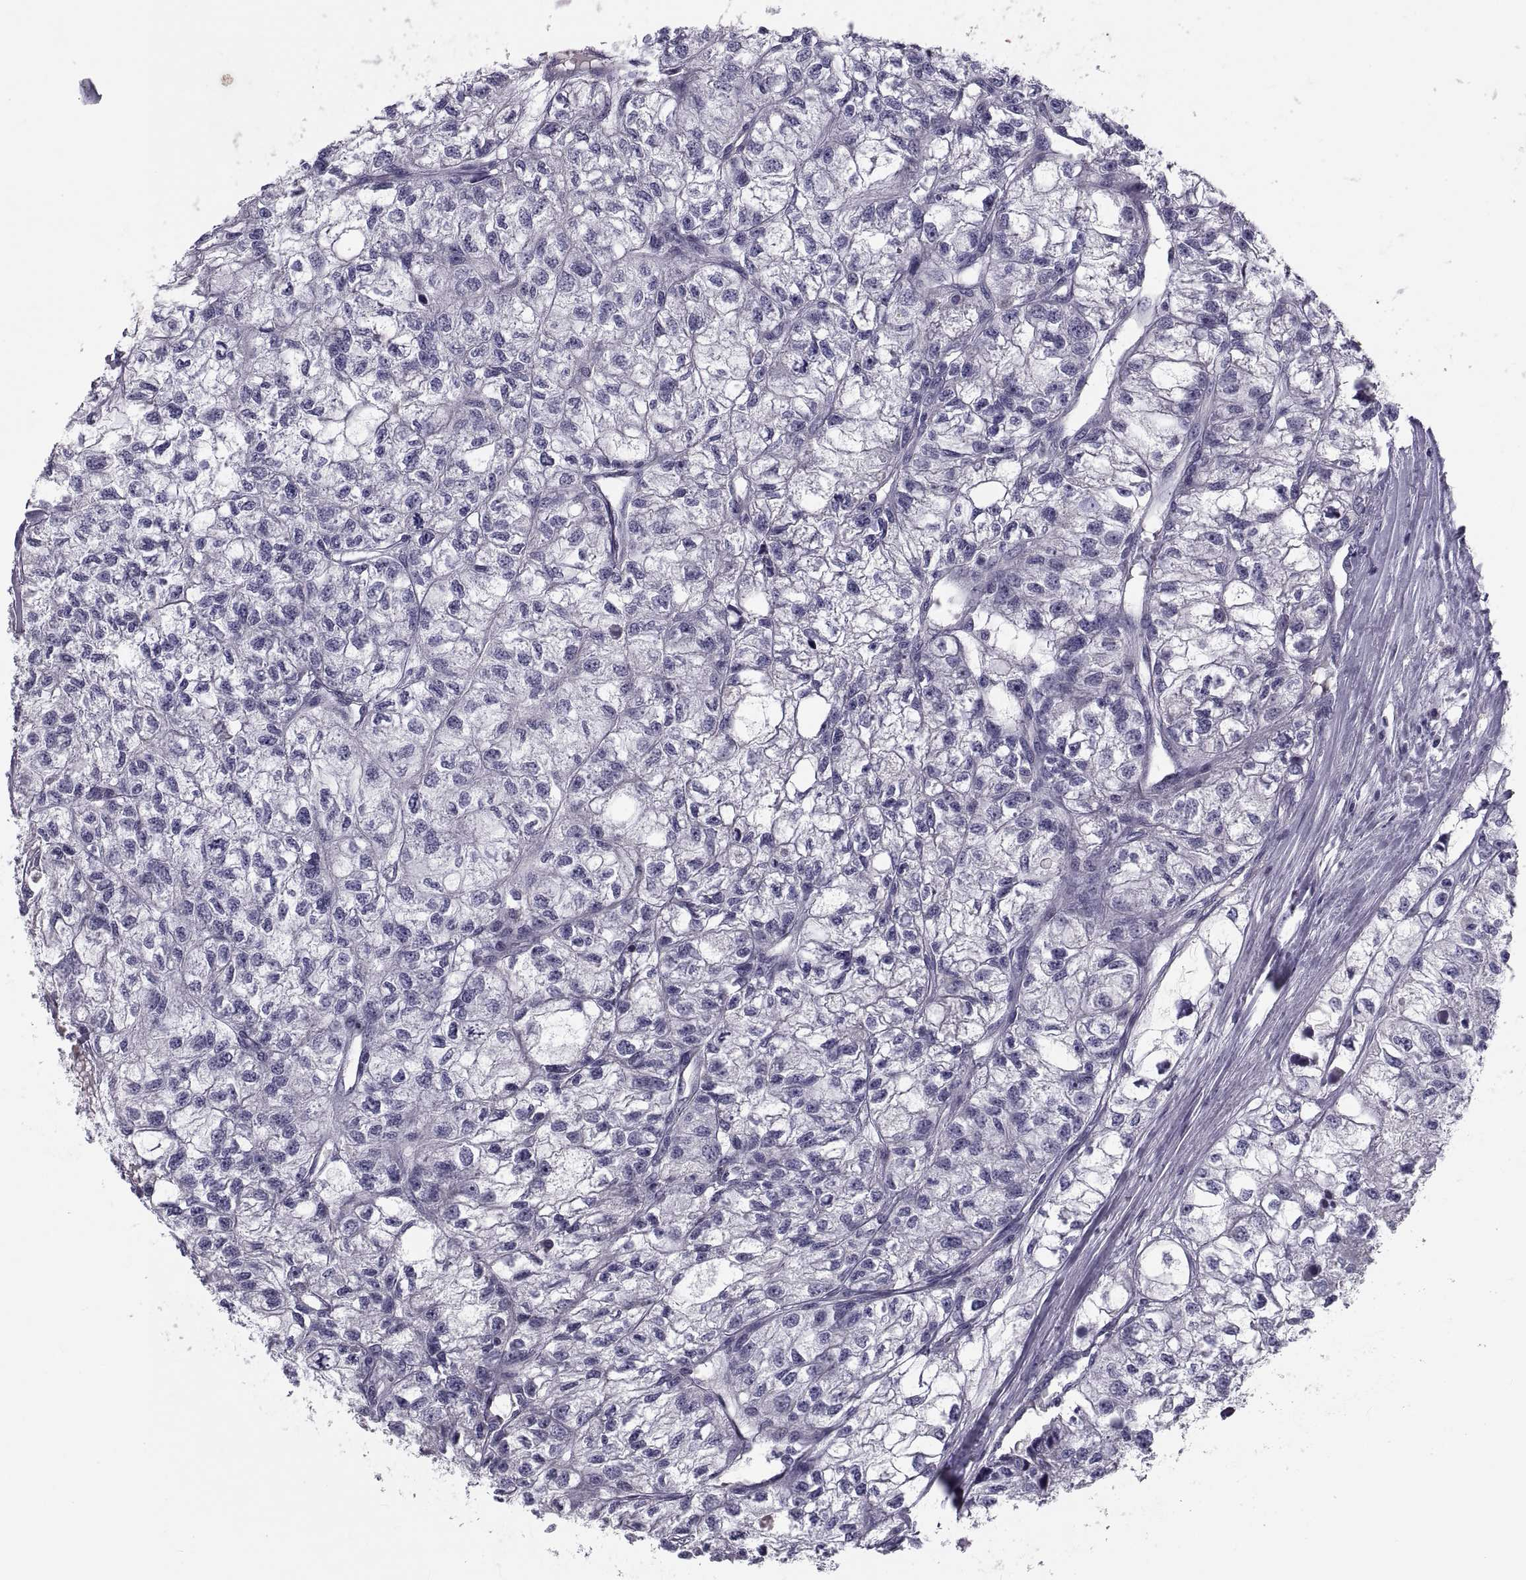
{"staining": {"intensity": "negative", "quantity": "none", "location": "none"}, "tissue": "renal cancer", "cell_type": "Tumor cells", "image_type": "cancer", "snomed": [{"axis": "morphology", "description": "Adenocarcinoma, NOS"}, {"axis": "topography", "description": "Kidney"}], "caption": "This photomicrograph is of renal cancer (adenocarcinoma) stained with immunohistochemistry to label a protein in brown with the nuclei are counter-stained blue. There is no positivity in tumor cells. (Stains: DAB (3,3'-diaminobenzidine) IHC with hematoxylin counter stain, Microscopy: brightfield microscopy at high magnification).", "gene": "PDZRN4", "patient": {"sex": "male", "age": 56}}